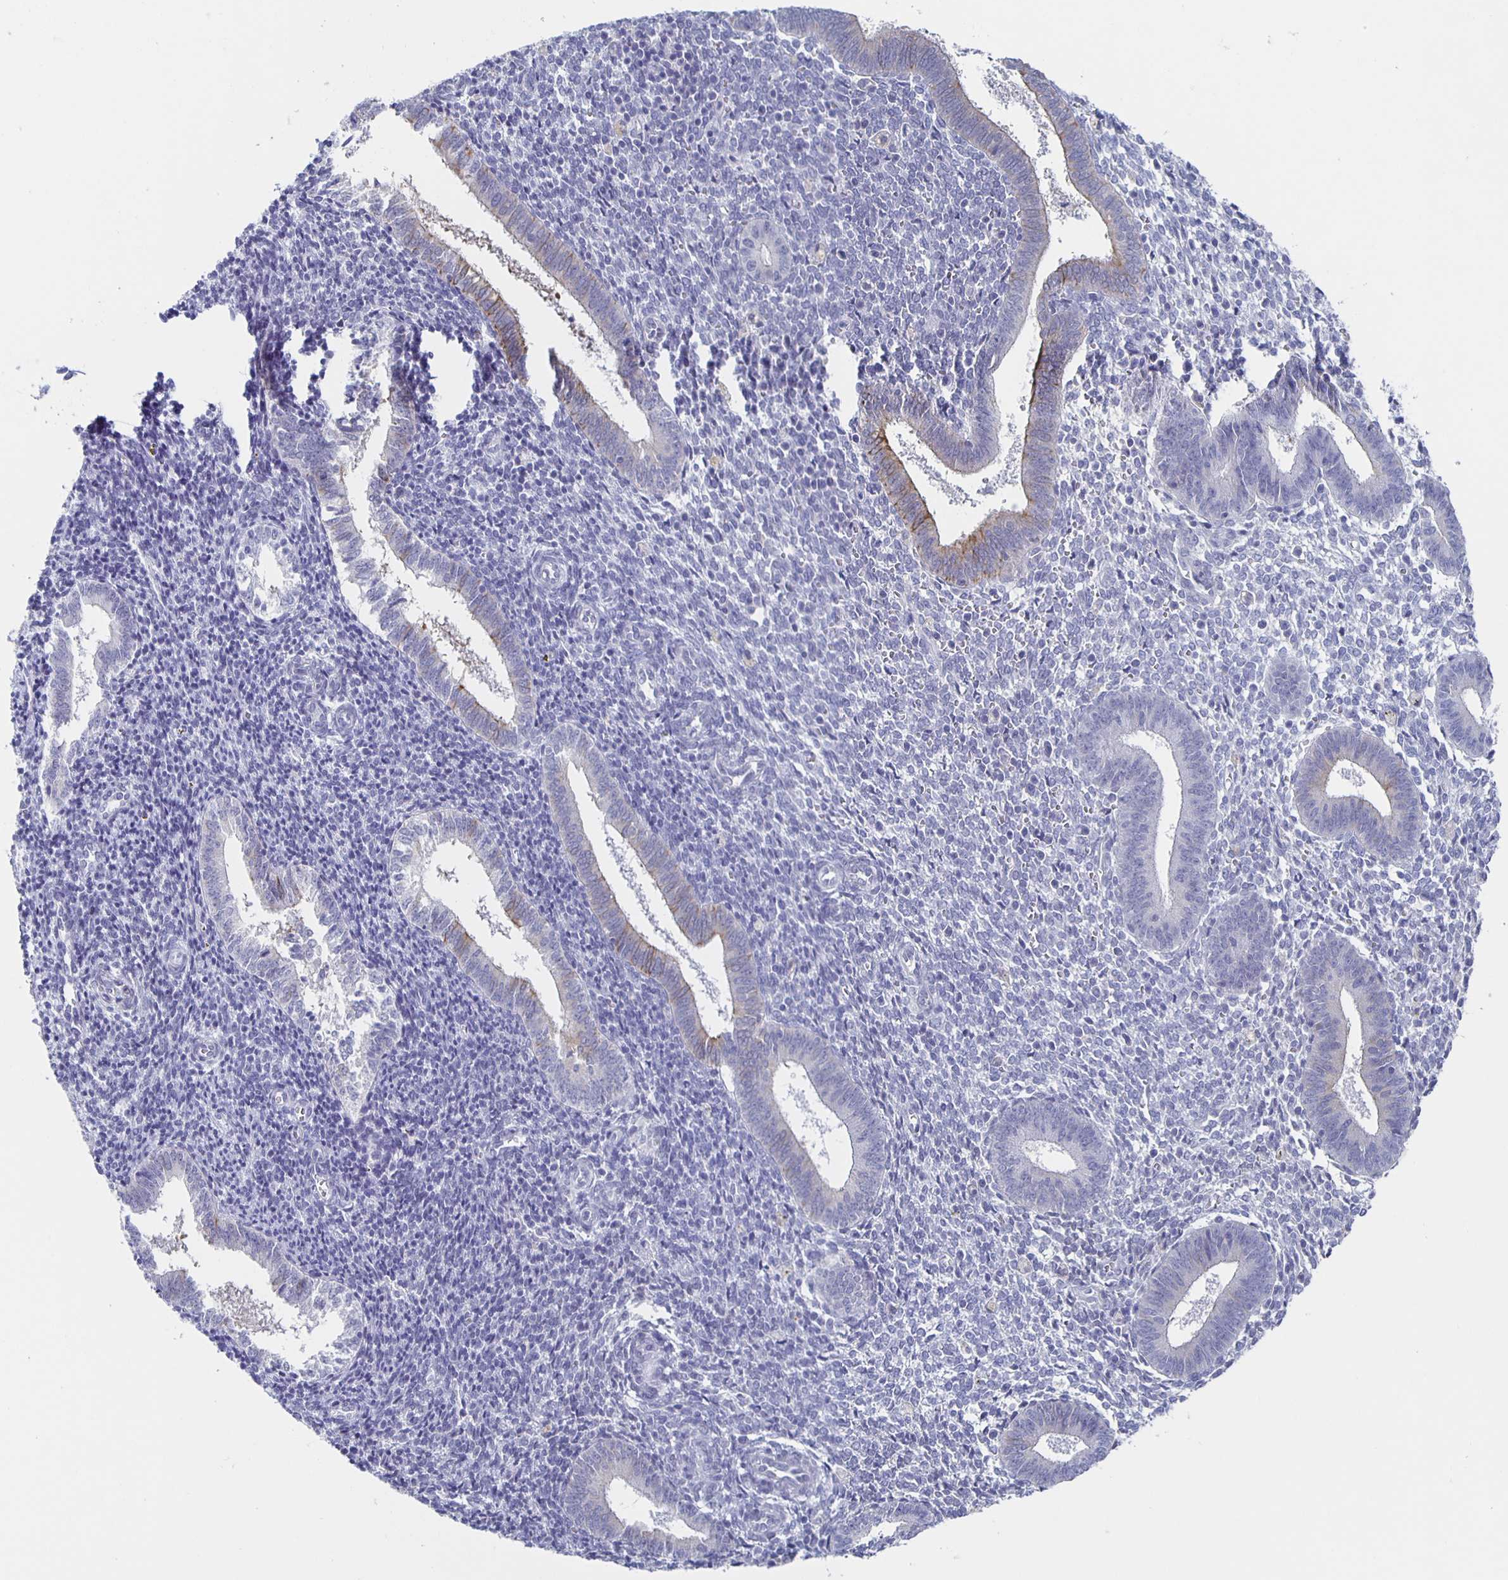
{"staining": {"intensity": "negative", "quantity": "none", "location": "none"}, "tissue": "endometrium", "cell_type": "Cells in endometrial stroma", "image_type": "normal", "snomed": [{"axis": "morphology", "description": "Normal tissue, NOS"}, {"axis": "topography", "description": "Endometrium"}], "caption": "Cells in endometrial stroma are negative for protein expression in unremarkable human endometrium. (Stains: DAB (3,3'-diaminobenzidine) IHC with hematoxylin counter stain, Microscopy: brightfield microscopy at high magnification).", "gene": "CCDC17", "patient": {"sex": "female", "age": 25}}